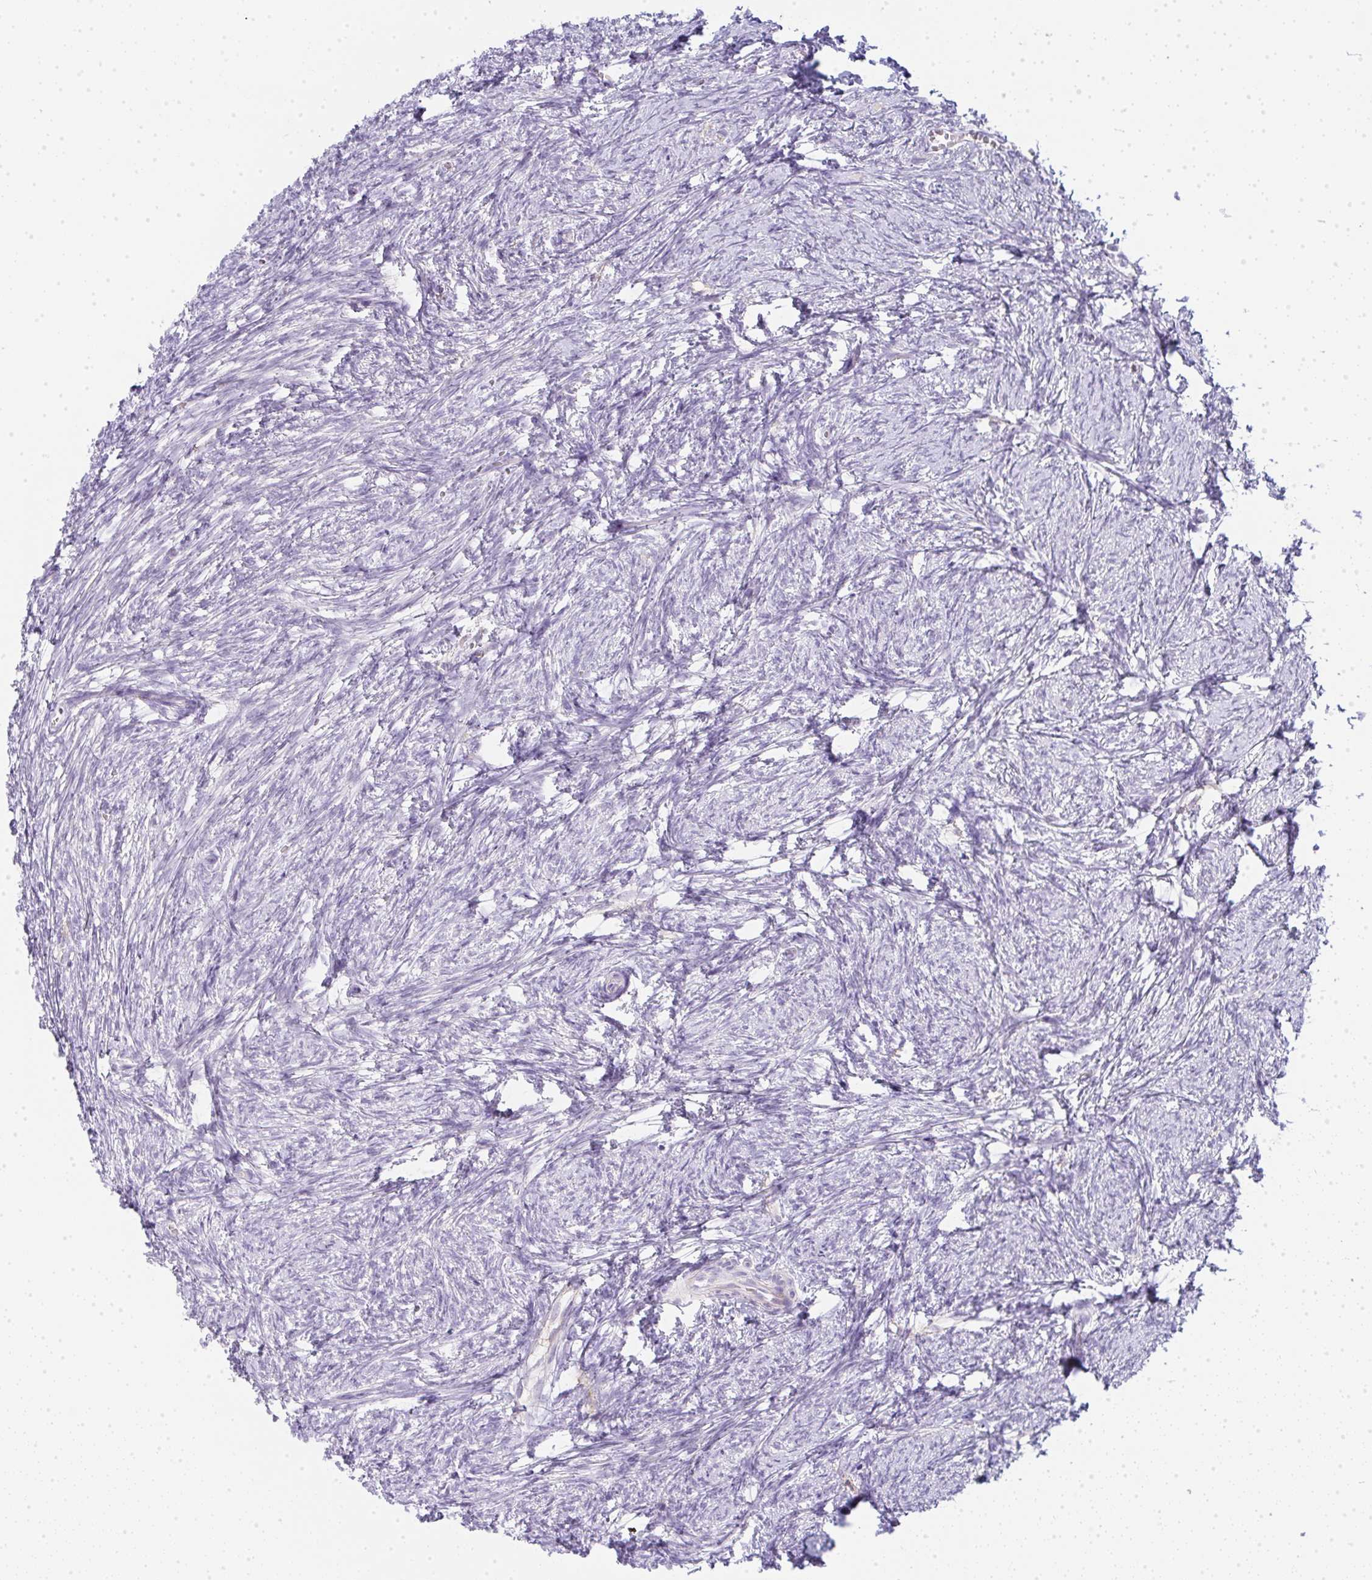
{"staining": {"intensity": "negative", "quantity": "none", "location": "none"}, "tissue": "ovary", "cell_type": "Ovarian stroma cells", "image_type": "normal", "snomed": [{"axis": "morphology", "description": "Normal tissue, NOS"}, {"axis": "topography", "description": "Ovary"}], "caption": "Immunohistochemistry (IHC) photomicrograph of unremarkable ovary: human ovary stained with DAB (3,3'-diaminobenzidine) exhibits no significant protein expression in ovarian stroma cells. The staining was performed using DAB to visualize the protein expression in brown, while the nuclei were stained in blue with hematoxylin (Magnification: 20x).", "gene": "LPAR4", "patient": {"sex": "female", "age": 41}}